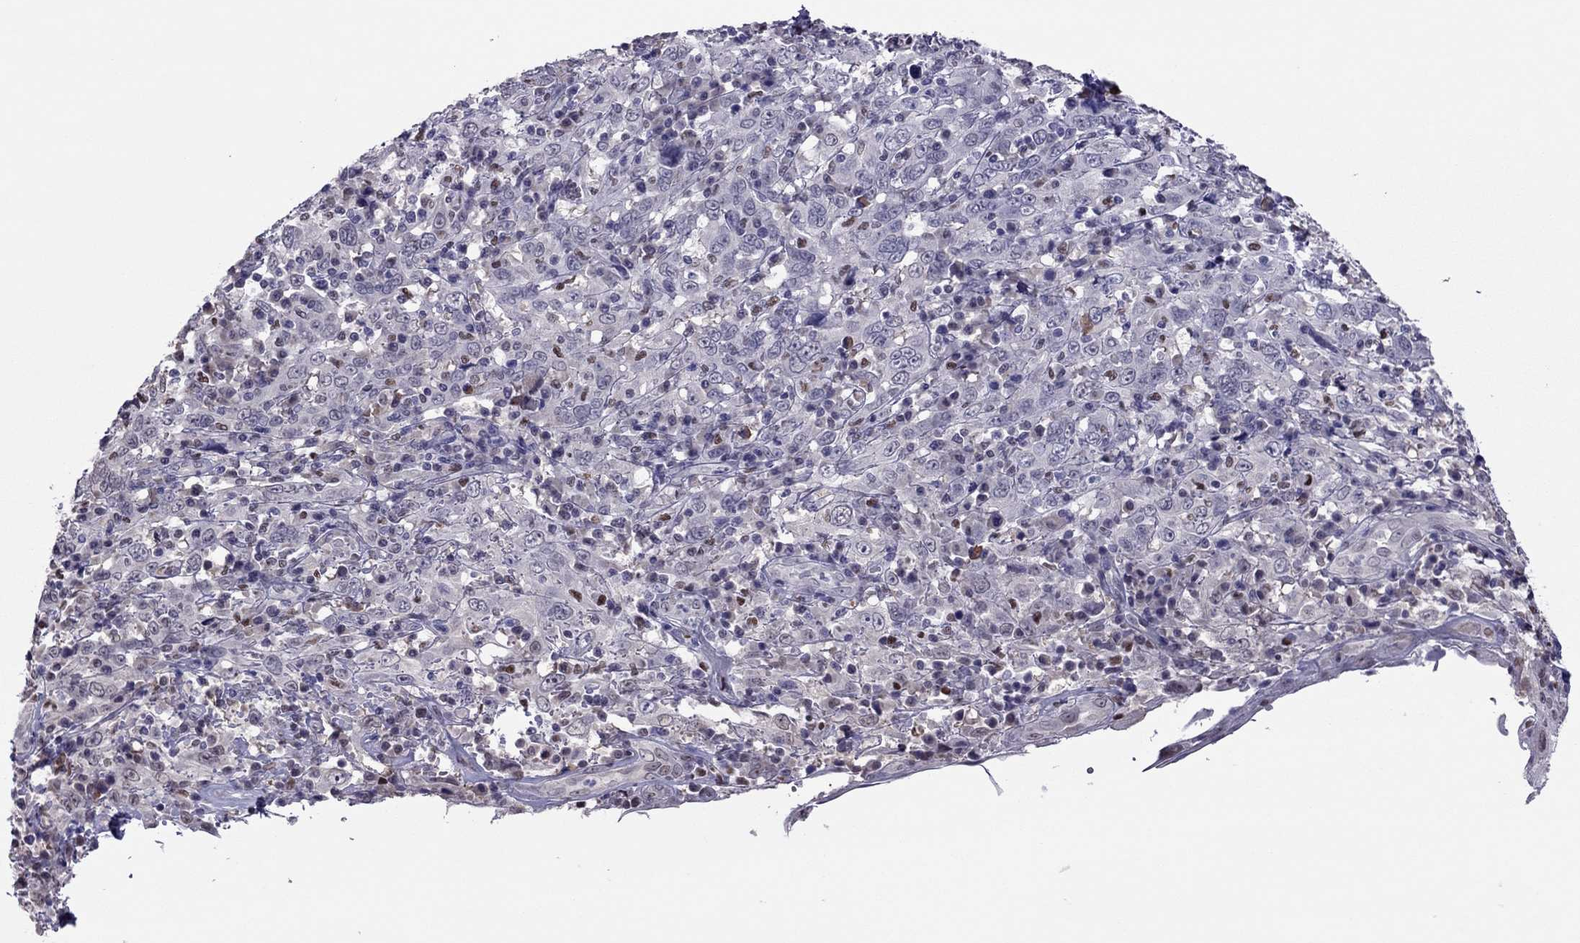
{"staining": {"intensity": "negative", "quantity": "none", "location": "none"}, "tissue": "cervical cancer", "cell_type": "Tumor cells", "image_type": "cancer", "snomed": [{"axis": "morphology", "description": "Squamous cell carcinoma, NOS"}, {"axis": "topography", "description": "Cervix"}], "caption": "This image is of cervical cancer (squamous cell carcinoma) stained with immunohistochemistry (IHC) to label a protein in brown with the nuclei are counter-stained blue. There is no staining in tumor cells.", "gene": "SPINT3", "patient": {"sex": "female", "age": 46}}